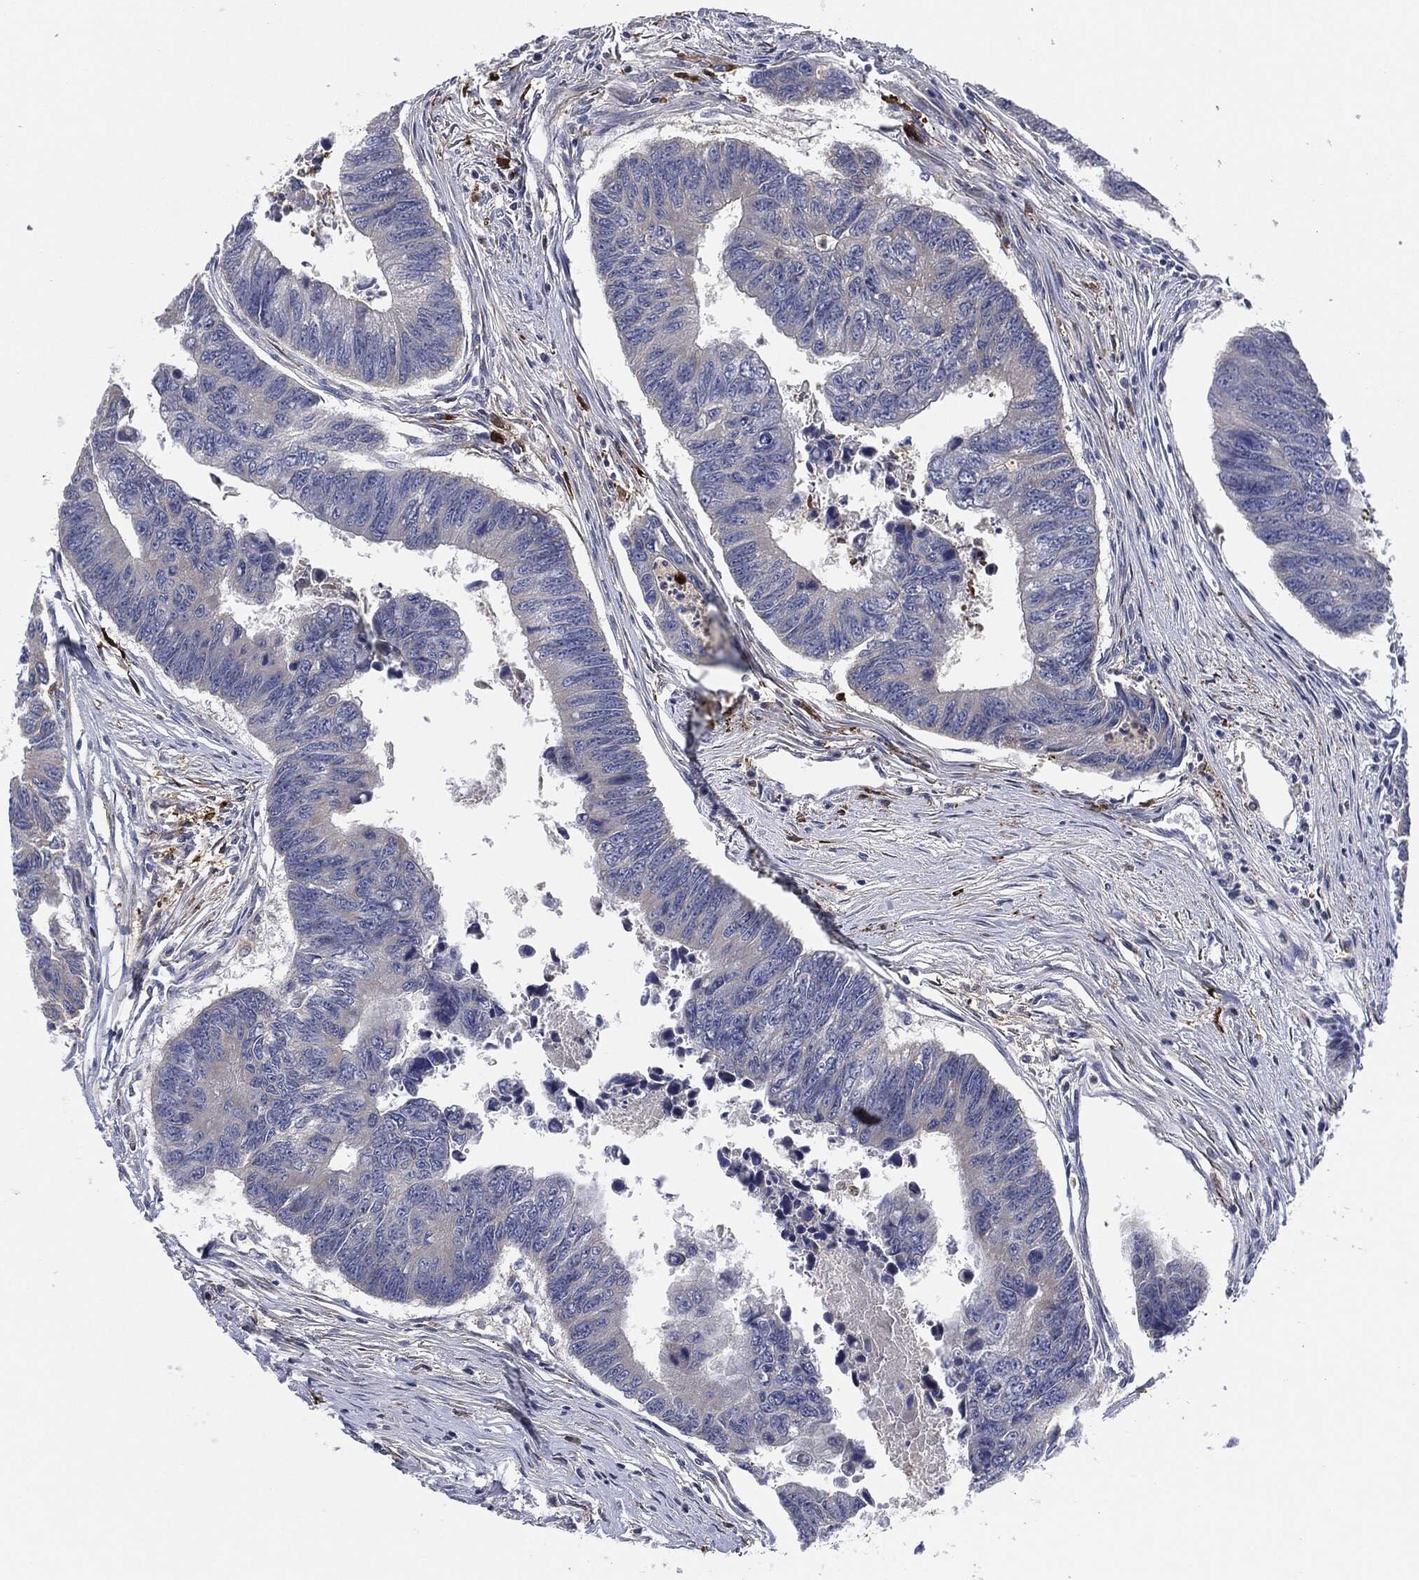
{"staining": {"intensity": "negative", "quantity": "none", "location": "none"}, "tissue": "colorectal cancer", "cell_type": "Tumor cells", "image_type": "cancer", "snomed": [{"axis": "morphology", "description": "Adenocarcinoma, NOS"}, {"axis": "topography", "description": "Colon"}], "caption": "Immunohistochemistry (IHC) histopathology image of neoplastic tissue: human colorectal cancer (adenocarcinoma) stained with DAB reveals no significant protein positivity in tumor cells.", "gene": "TMEM11", "patient": {"sex": "female", "age": 65}}